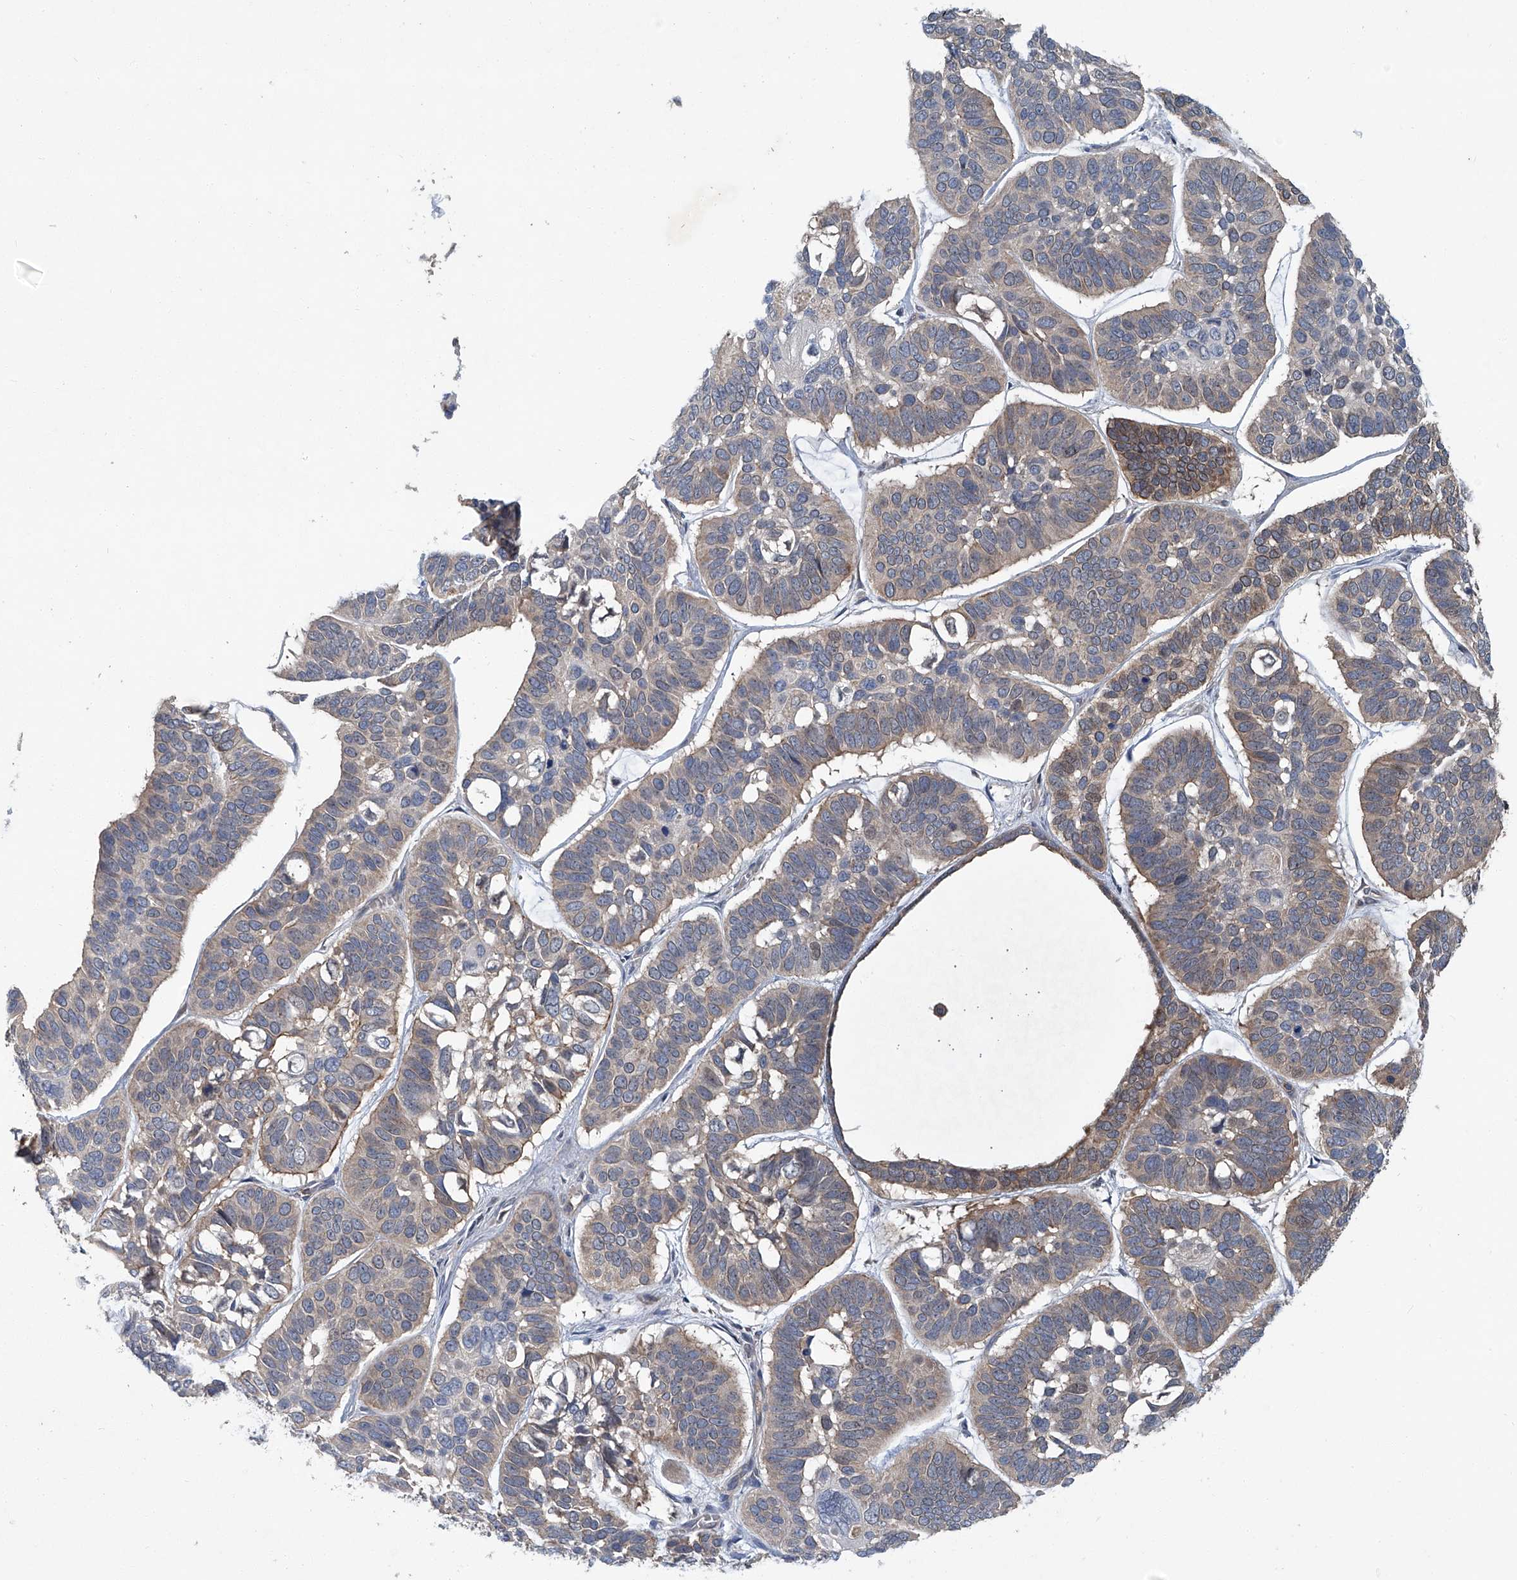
{"staining": {"intensity": "moderate", "quantity": "25%-75%", "location": "cytoplasmic/membranous"}, "tissue": "skin cancer", "cell_type": "Tumor cells", "image_type": "cancer", "snomed": [{"axis": "morphology", "description": "Basal cell carcinoma"}, {"axis": "topography", "description": "Skin"}], "caption": "A medium amount of moderate cytoplasmic/membranous positivity is identified in approximately 25%-75% of tumor cells in skin basal cell carcinoma tissue. Using DAB (brown) and hematoxylin (blue) stains, captured at high magnification using brightfield microscopy.", "gene": "ANKRD34A", "patient": {"sex": "male", "age": 62}}